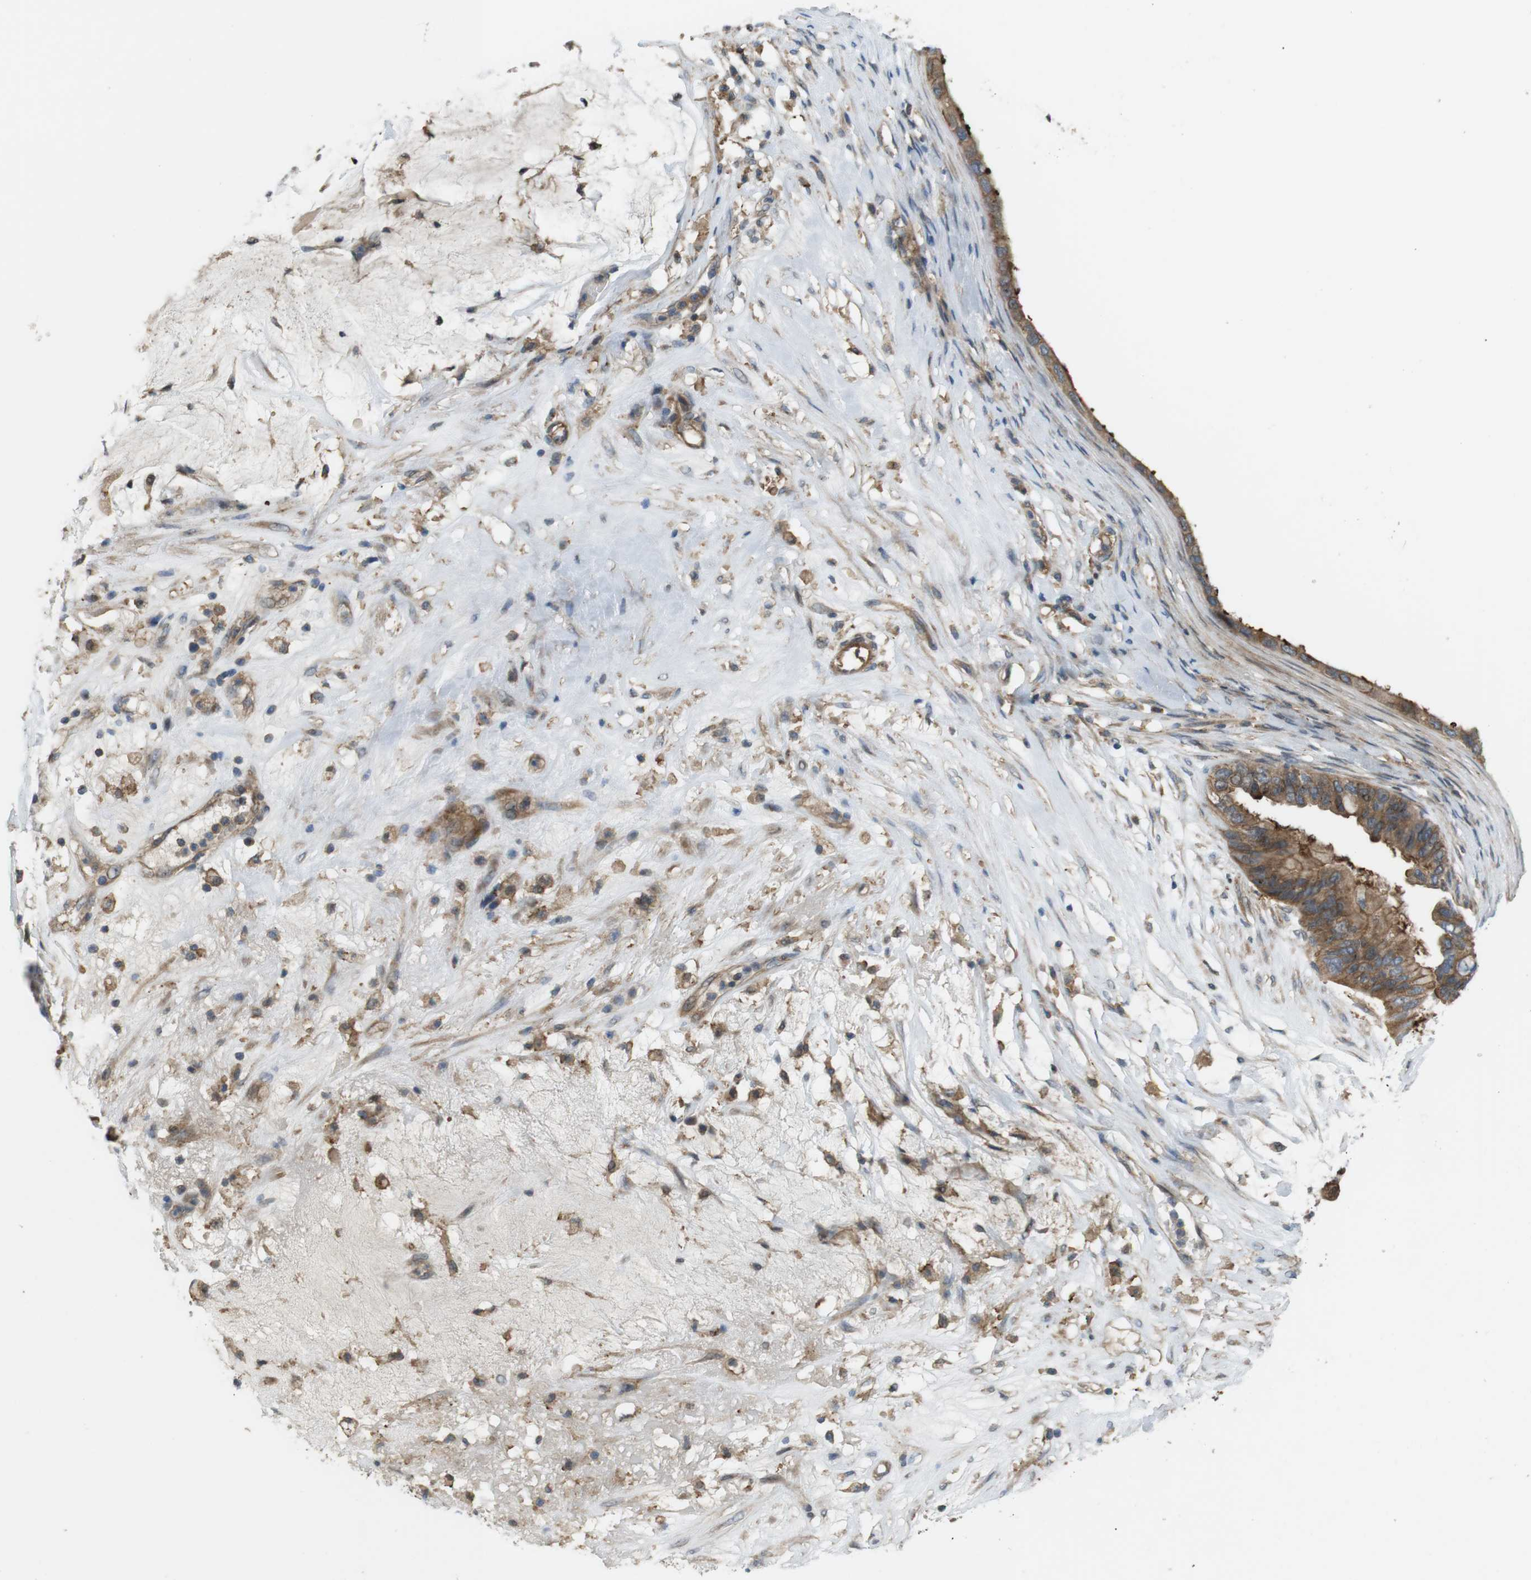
{"staining": {"intensity": "moderate", "quantity": ">75%", "location": "cytoplasmic/membranous"}, "tissue": "ovarian cancer", "cell_type": "Tumor cells", "image_type": "cancer", "snomed": [{"axis": "morphology", "description": "Cystadenocarcinoma, mucinous, NOS"}, {"axis": "topography", "description": "Ovary"}], "caption": "Human ovarian mucinous cystadenocarcinoma stained with a protein marker shows moderate staining in tumor cells.", "gene": "DDAH2", "patient": {"sex": "female", "age": 80}}